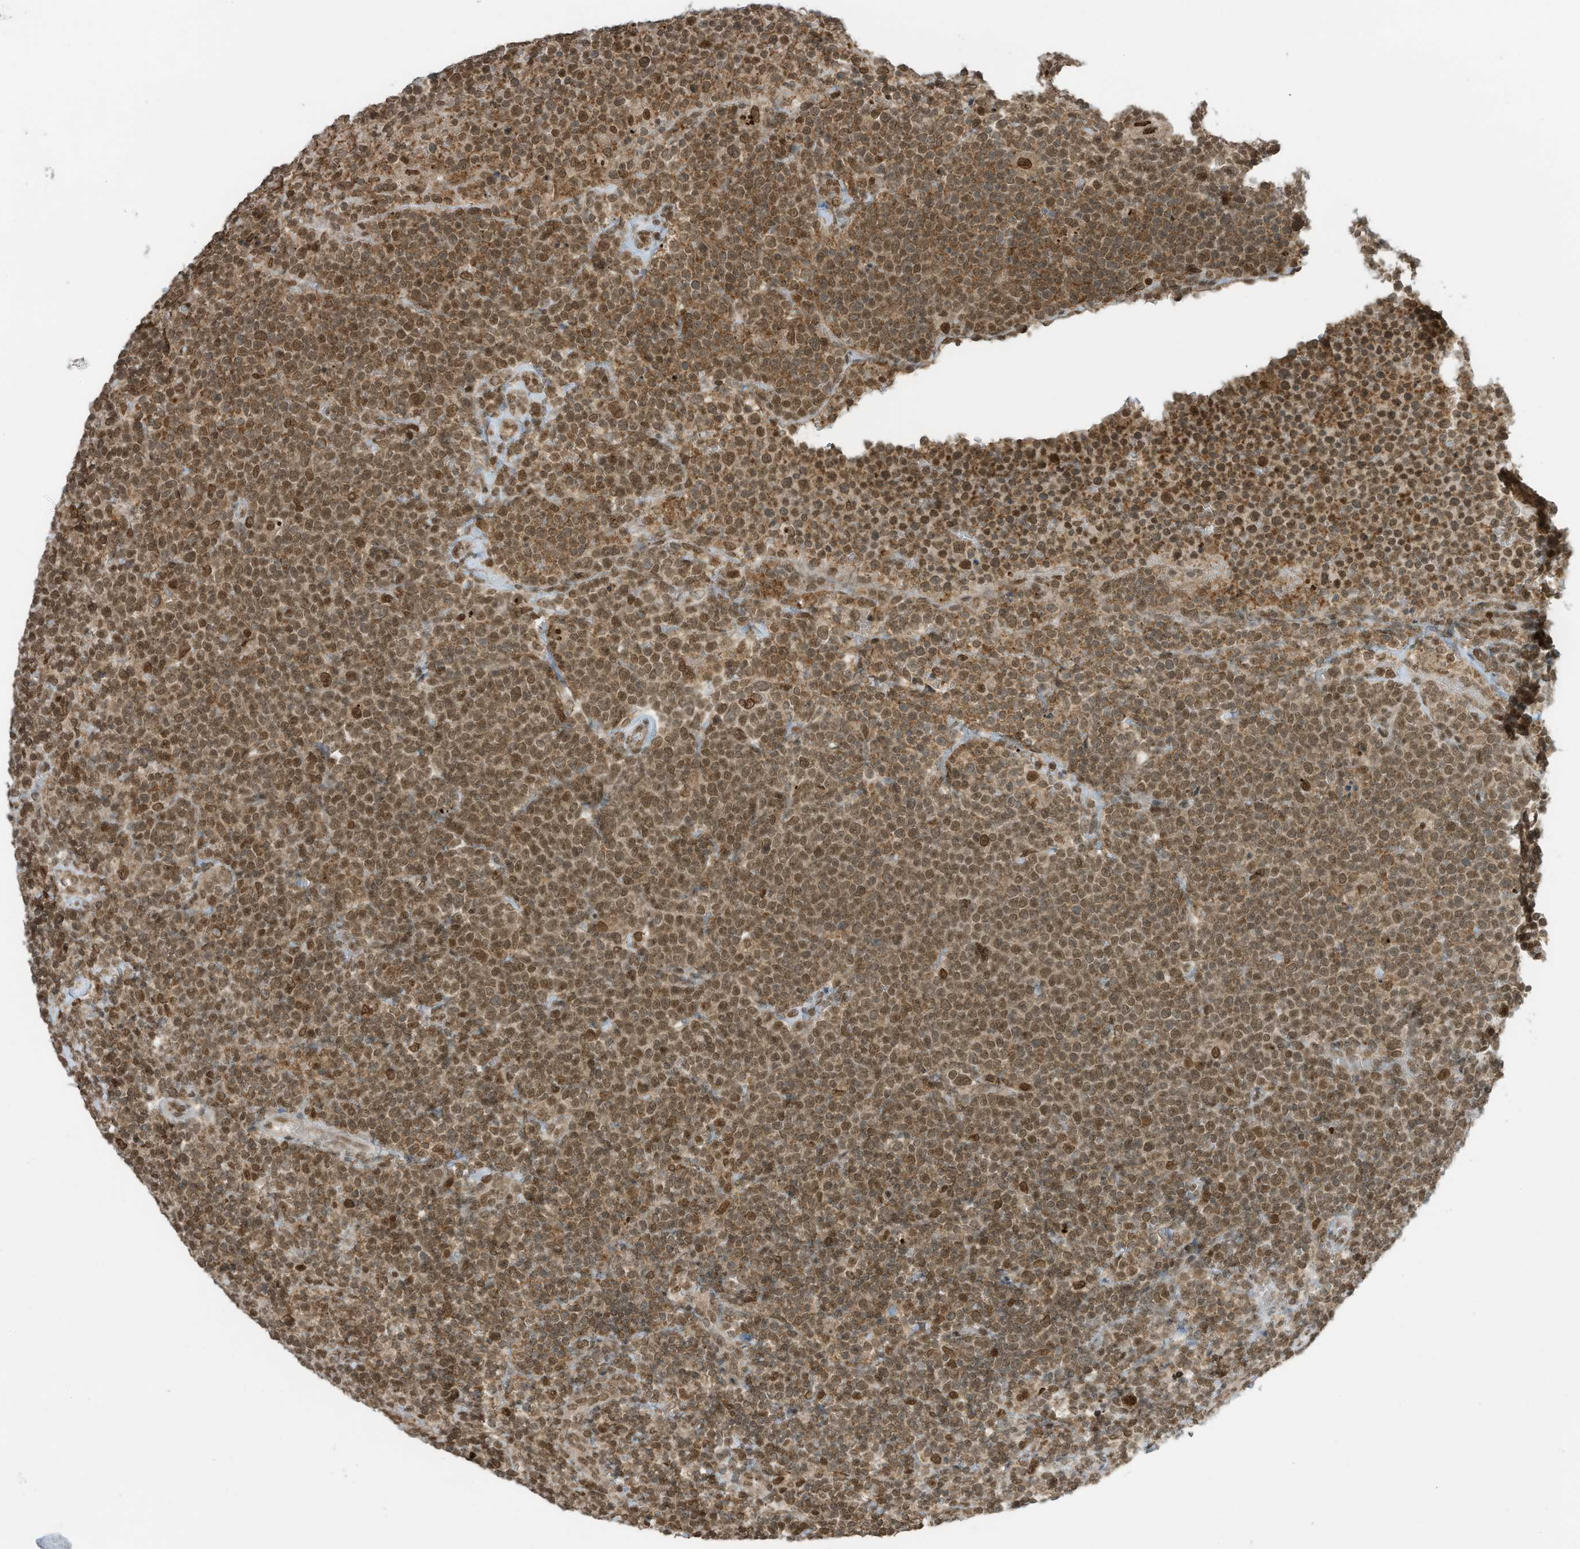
{"staining": {"intensity": "moderate", "quantity": ">75%", "location": "nuclear"}, "tissue": "lymphoma", "cell_type": "Tumor cells", "image_type": "cancer", "snomed": [{"axis": "morphology", "description": "Malignant lymphoma, non-Hodgkin's type, High grade"}, {"axis": "topography", "description": "Lymph node"}], "caption": "A brown stain highlights moderate nuclear expression of a protein in human lymphoma tumor cells.", "gene": "KPNB1", "patient": {"sex": "male", "age": 61}}